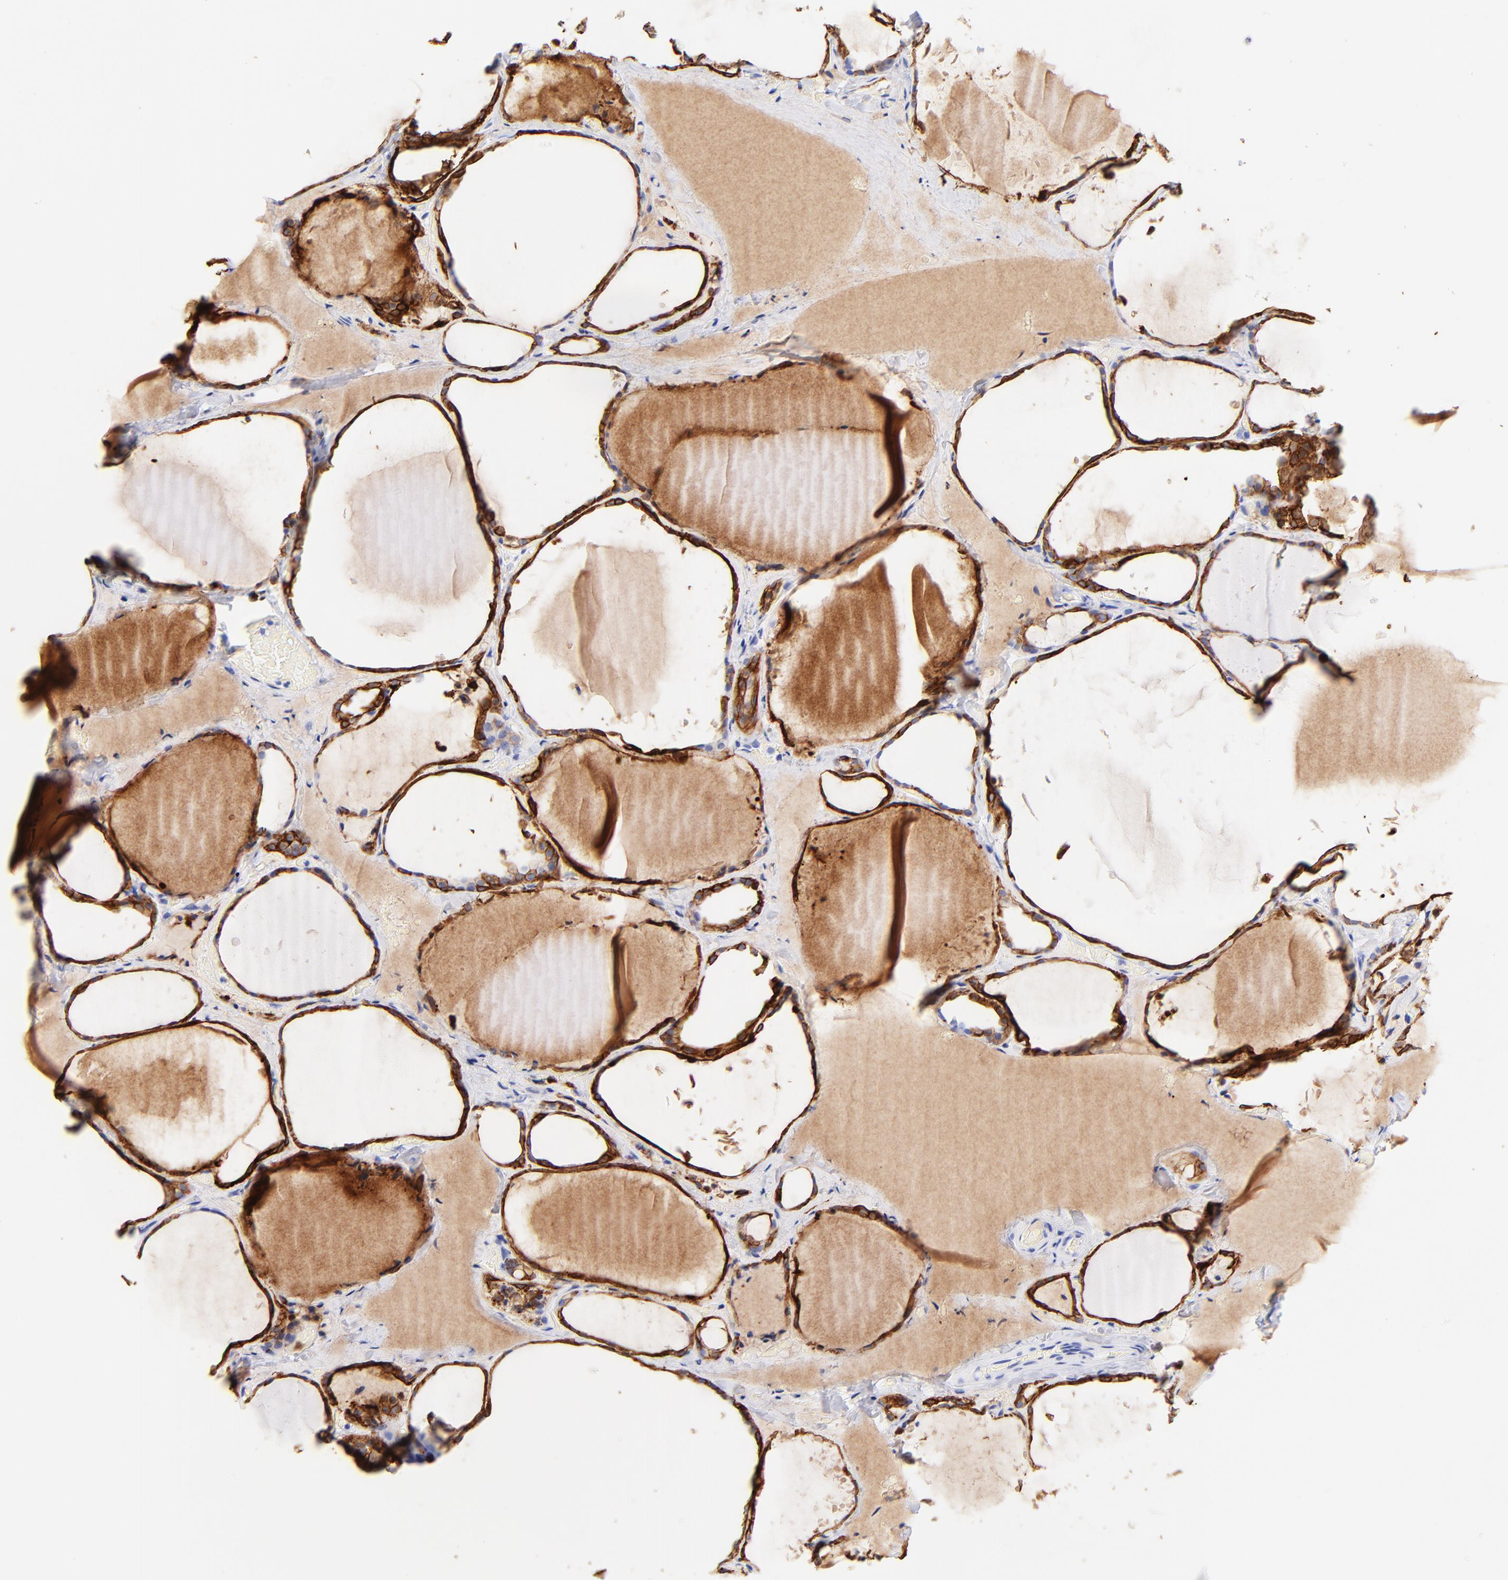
{"staining": {"intensity": "strong", "quantity": ">75%", "location": "cytoplasmic/membranous"}, "tissue": "thyroid gland", "cell_type": "Glandular cells", "image_type": "normal", "snomed": [{"axis": "morphology", "description": "Normal tissue, NOS"}, {"axis": "topography", "description": "Thyroid gland"}], "caption": "Strong cytoplasmic/membranous positivity is present in approximately >75% of glandular cells in normal thyroid gland.", "gene": "KRT19", "patient": {"sex": "female", "age": 22}}